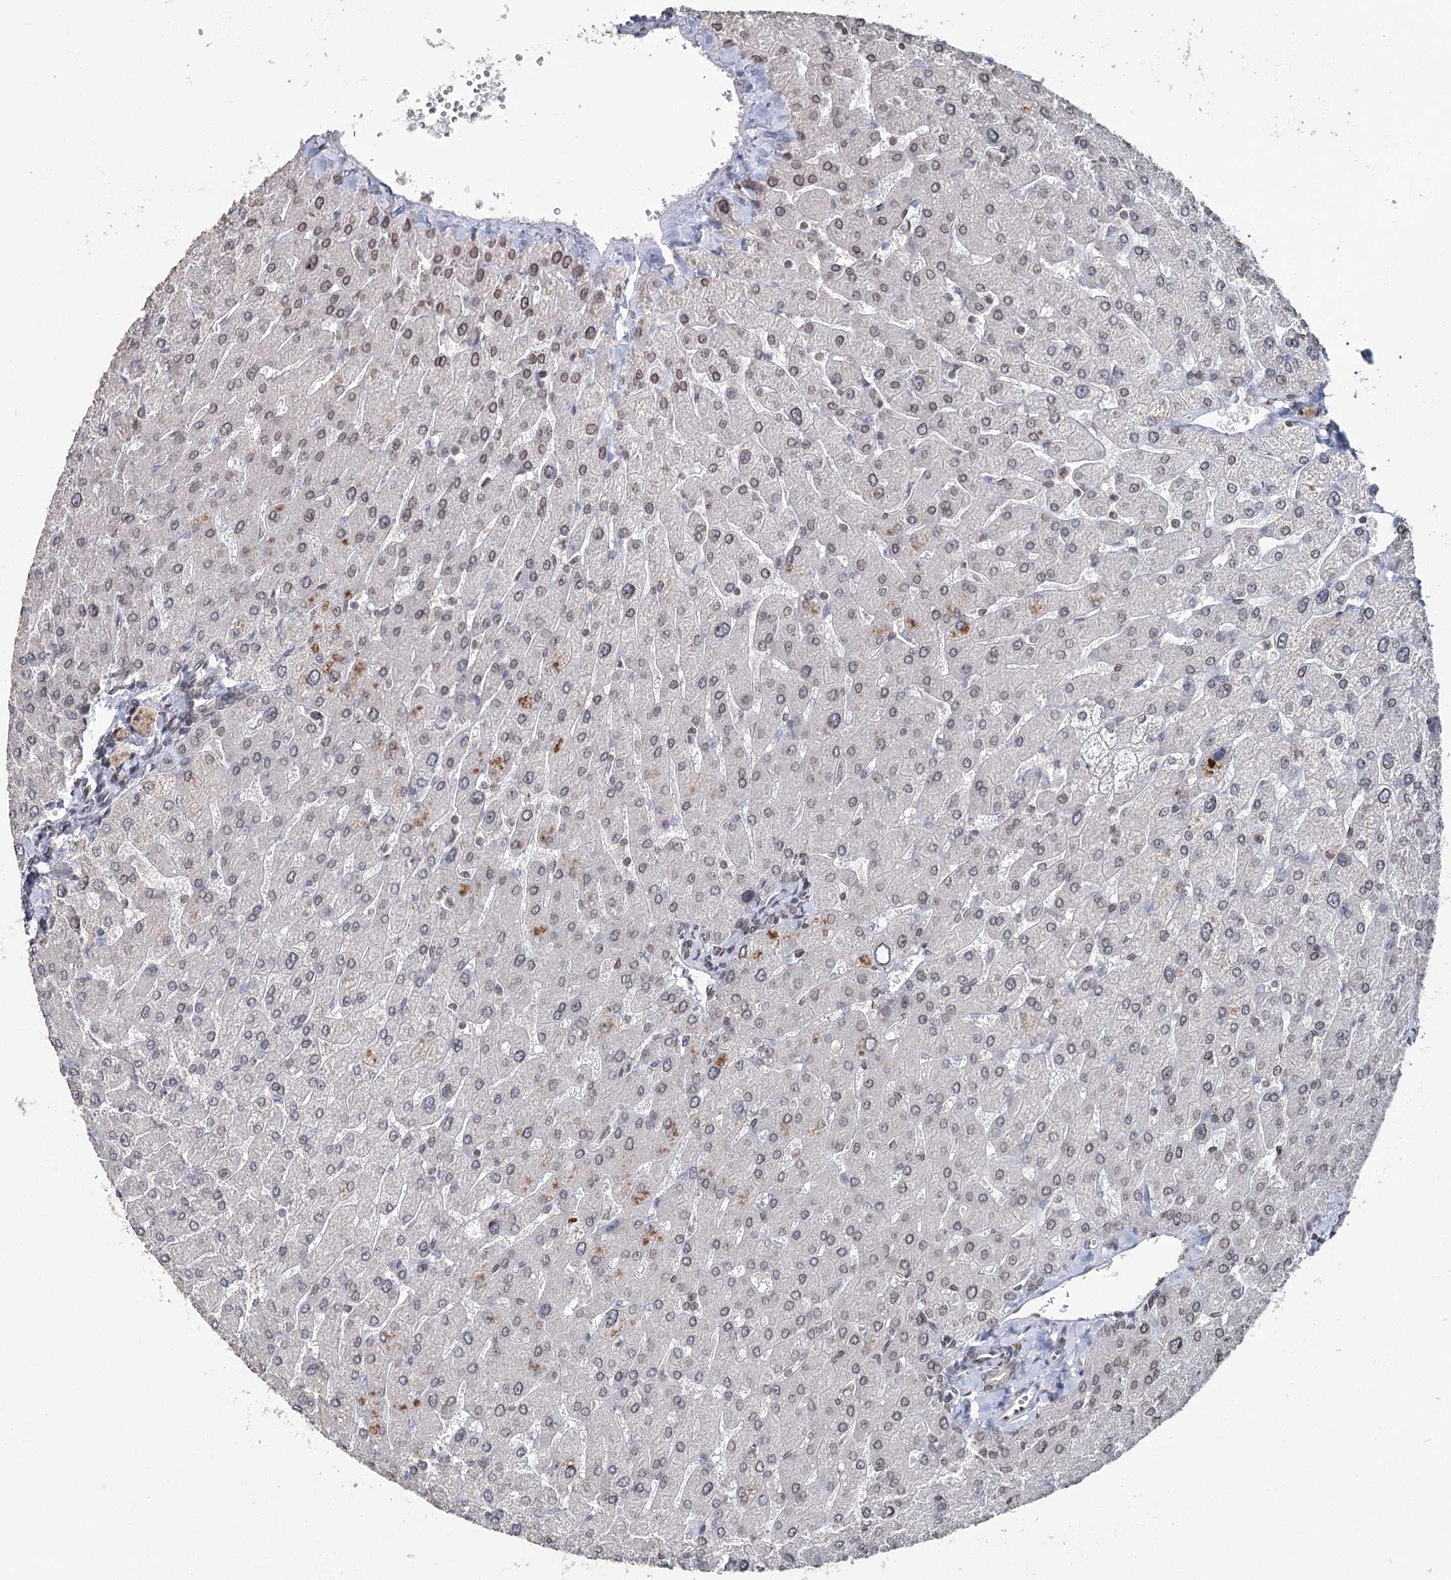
{"staining": {"intensity": "weak", "quantity": "<25%", "location": "cytoplasmic/membranous,nuclear"}, "tissue": "liver", "cell_type": "Cholangiocytes", "image_type": "normal", "snomed": [{"axis": "morphology", "description": "Normal tissue, NOS"}, {"axis": "topography", "description": "Liver"}], "caption": "DAB immunohistochemical staining of normal human liver shows no significant staining in cholangiocytes.", "gene": "KIAA0930", "patient": {"sex": "male", "age": 55}}